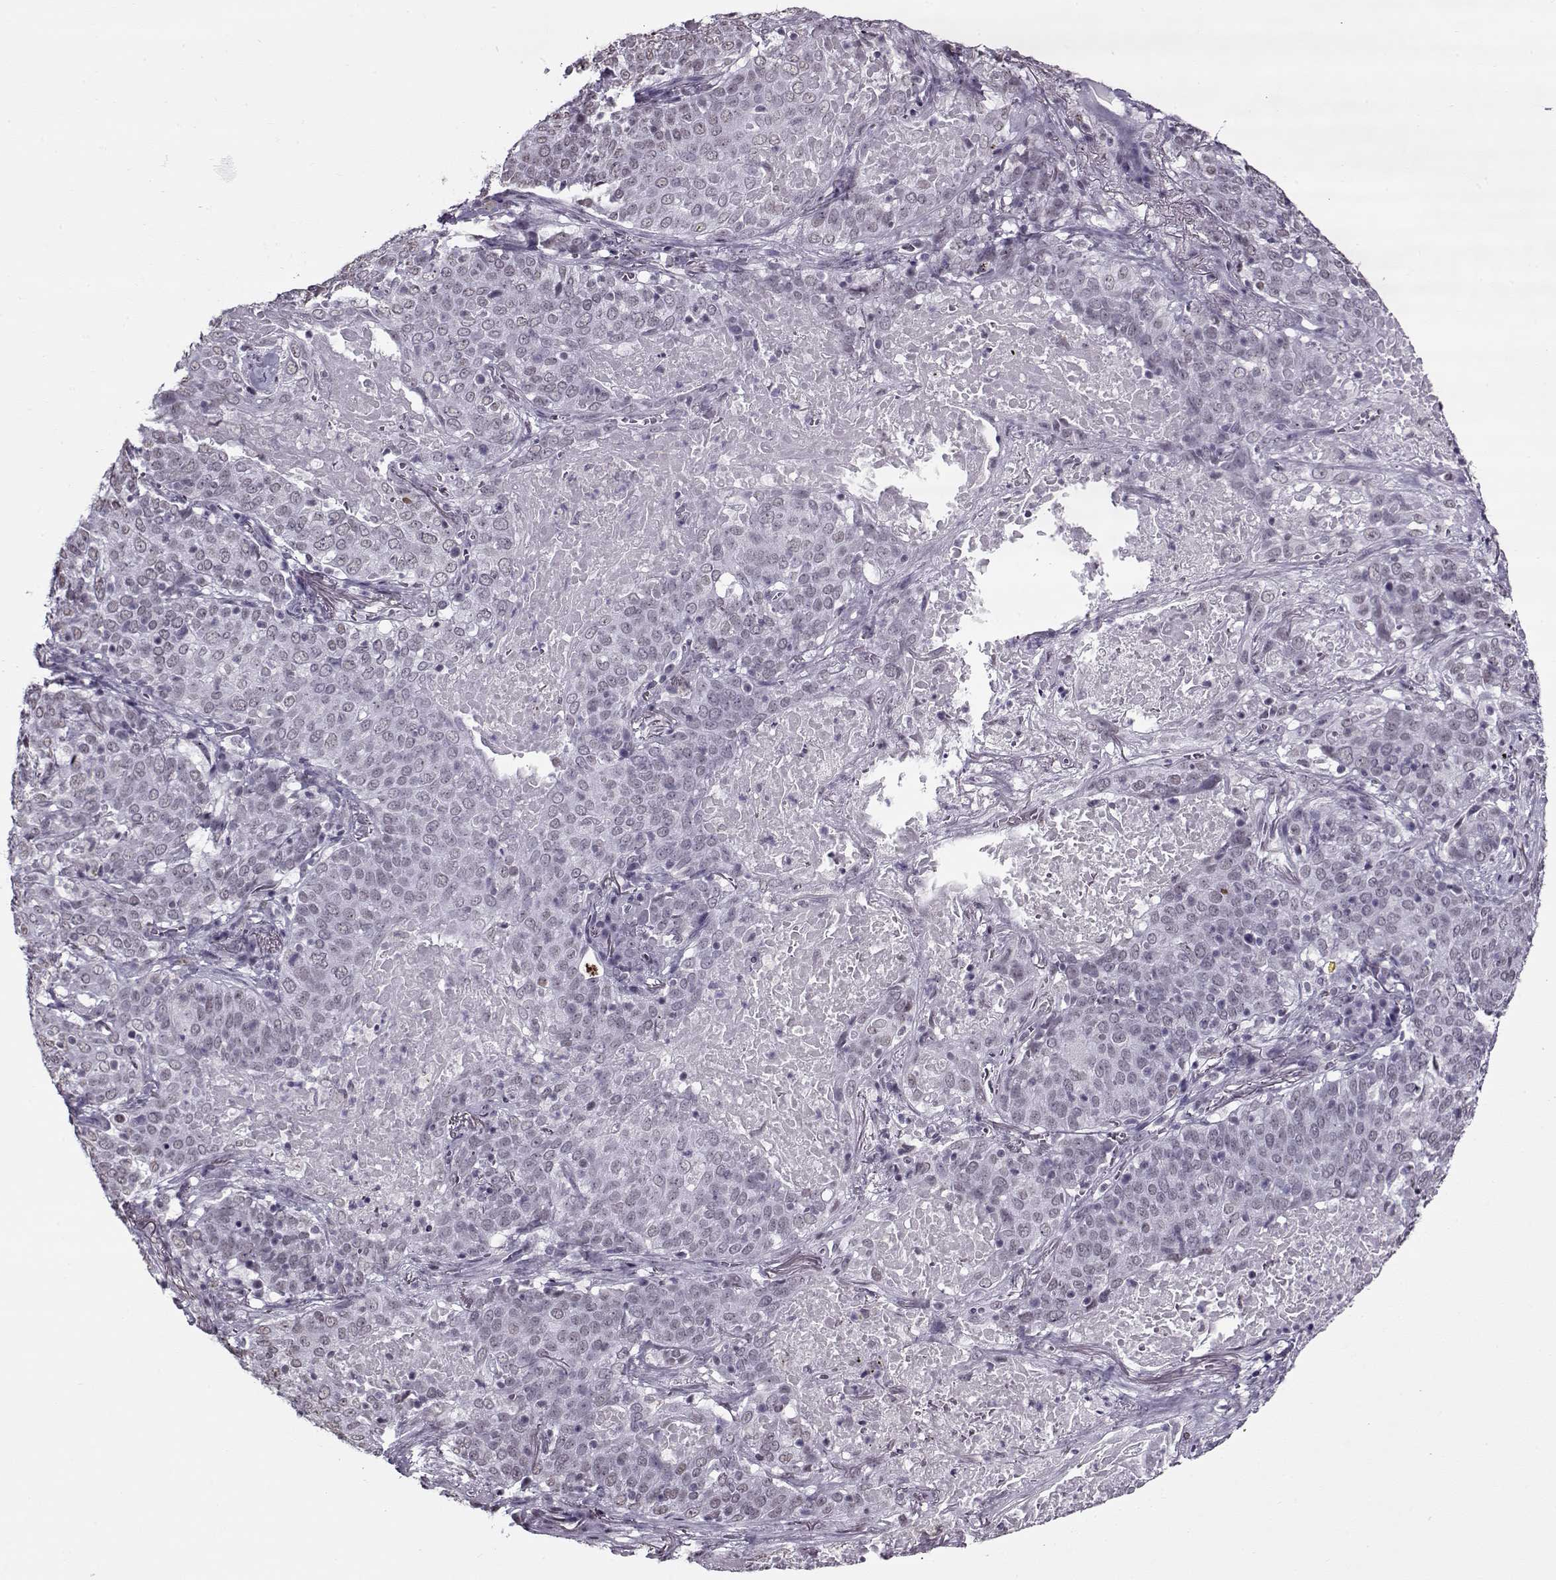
{"staining": {"intensity": "negative", "quantity": "none", "location": "none"}, "tissue": "lung cancer", "cell_type": "Tumor cells", "image_type": "cancer", "snomed": [{"axis": "morphology", "description": "Squamous cell carcinoma, NOS"}, {"axis": "topography", "description": "Lung"}], "caption": "A micrograph of human lung squamous cell carcinoma is negative for staining in tumor cells.", "gene": "PRMT8", "patient": {"sex": "male", "age": 82}}